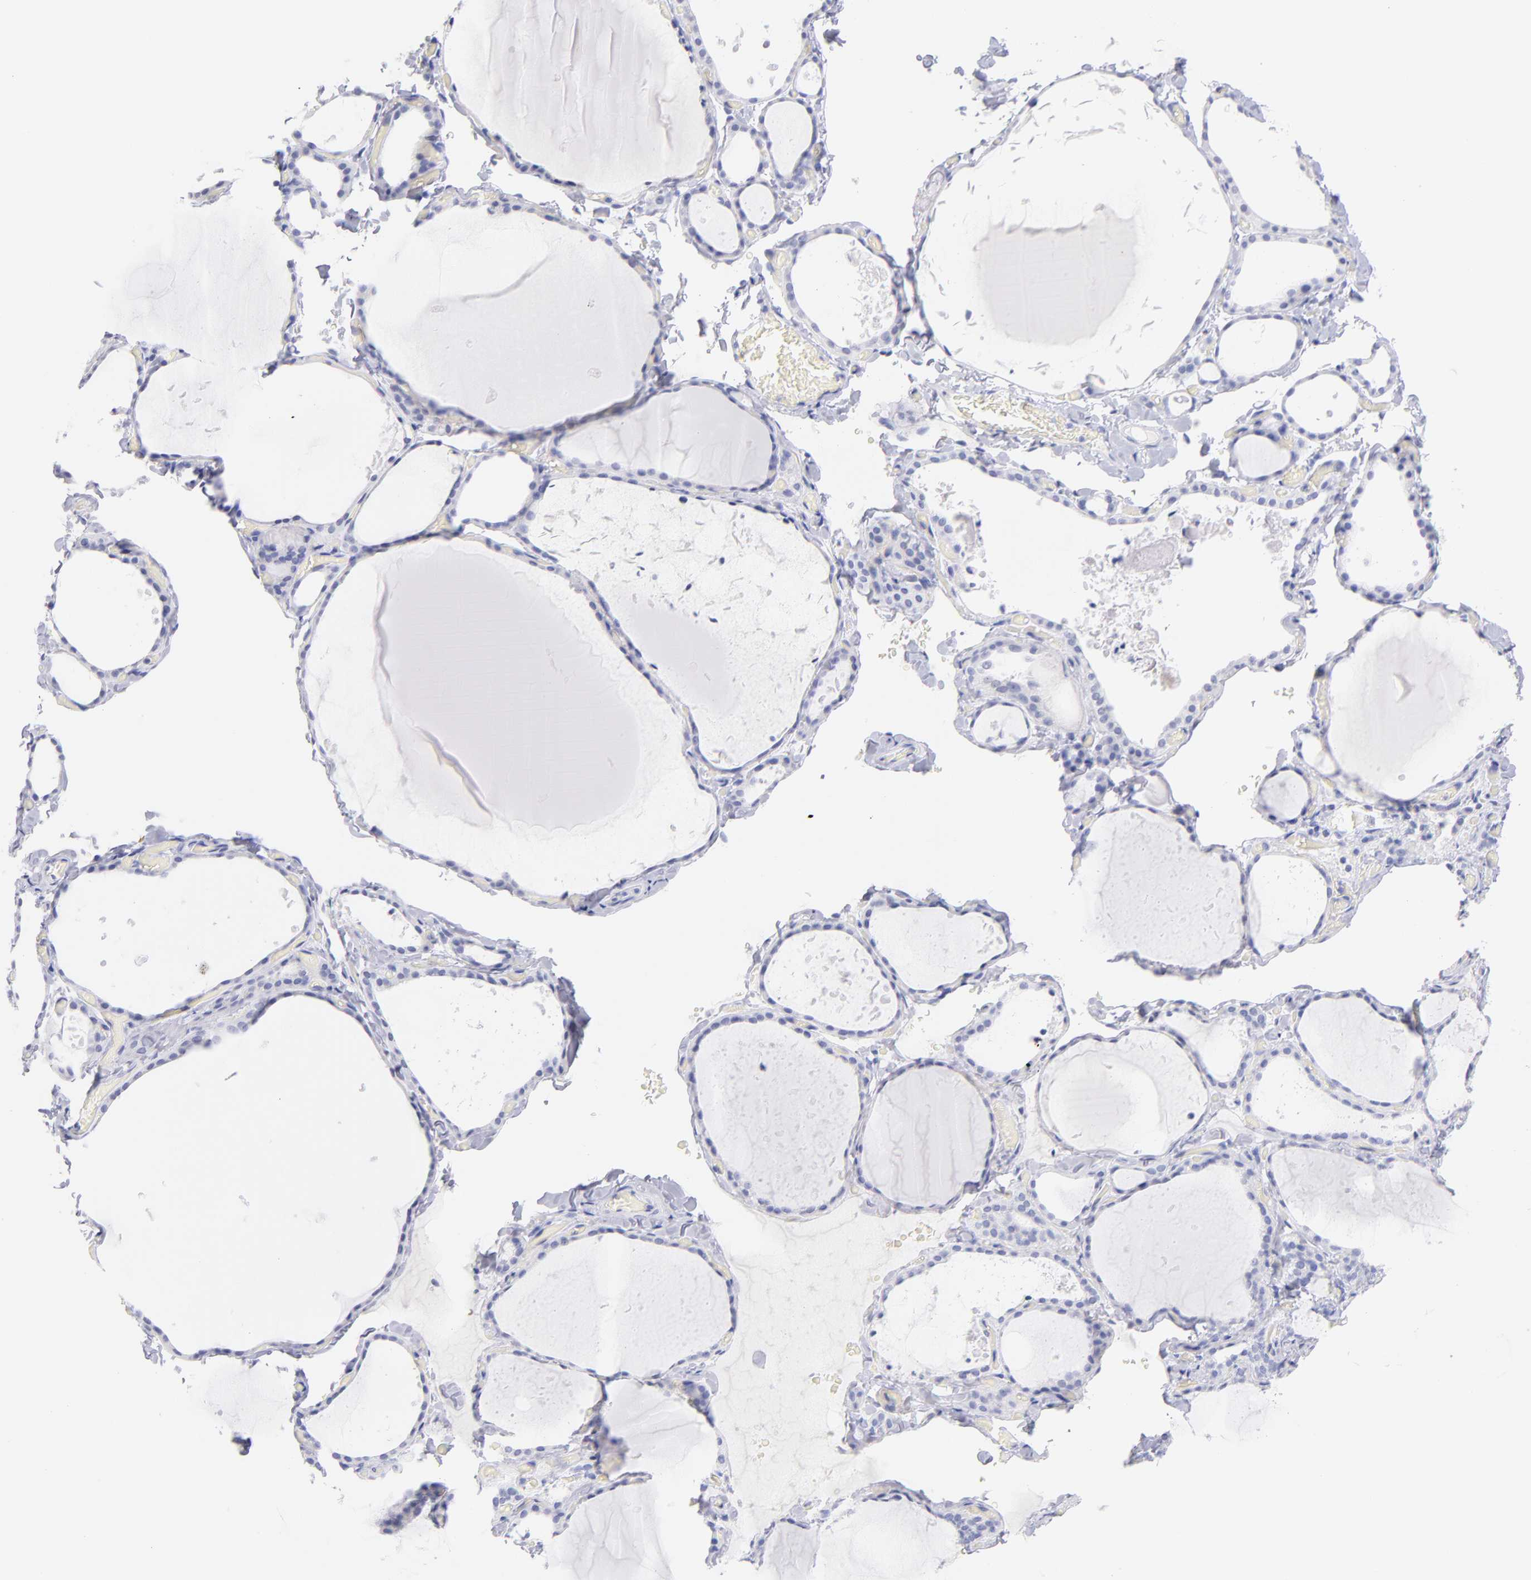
{"staining": {"intensity": "negative", "quantity": "none", "location": "none"}, "tissue": "thyroid gland", "cell_type": "Glandular cells", "image_type": "normal", "snomed": [{"axis": "morphology", "description": "Normal tissue, NOS"}, {"axis": "topography", "description": "Thyroid gland"}], "caption": "This is an immunohistochemistry image of benign thyroid gland. There is no staining in glandular cells.", "gene": "SCGN", "patient": {"sex": "female", "age": 22}}